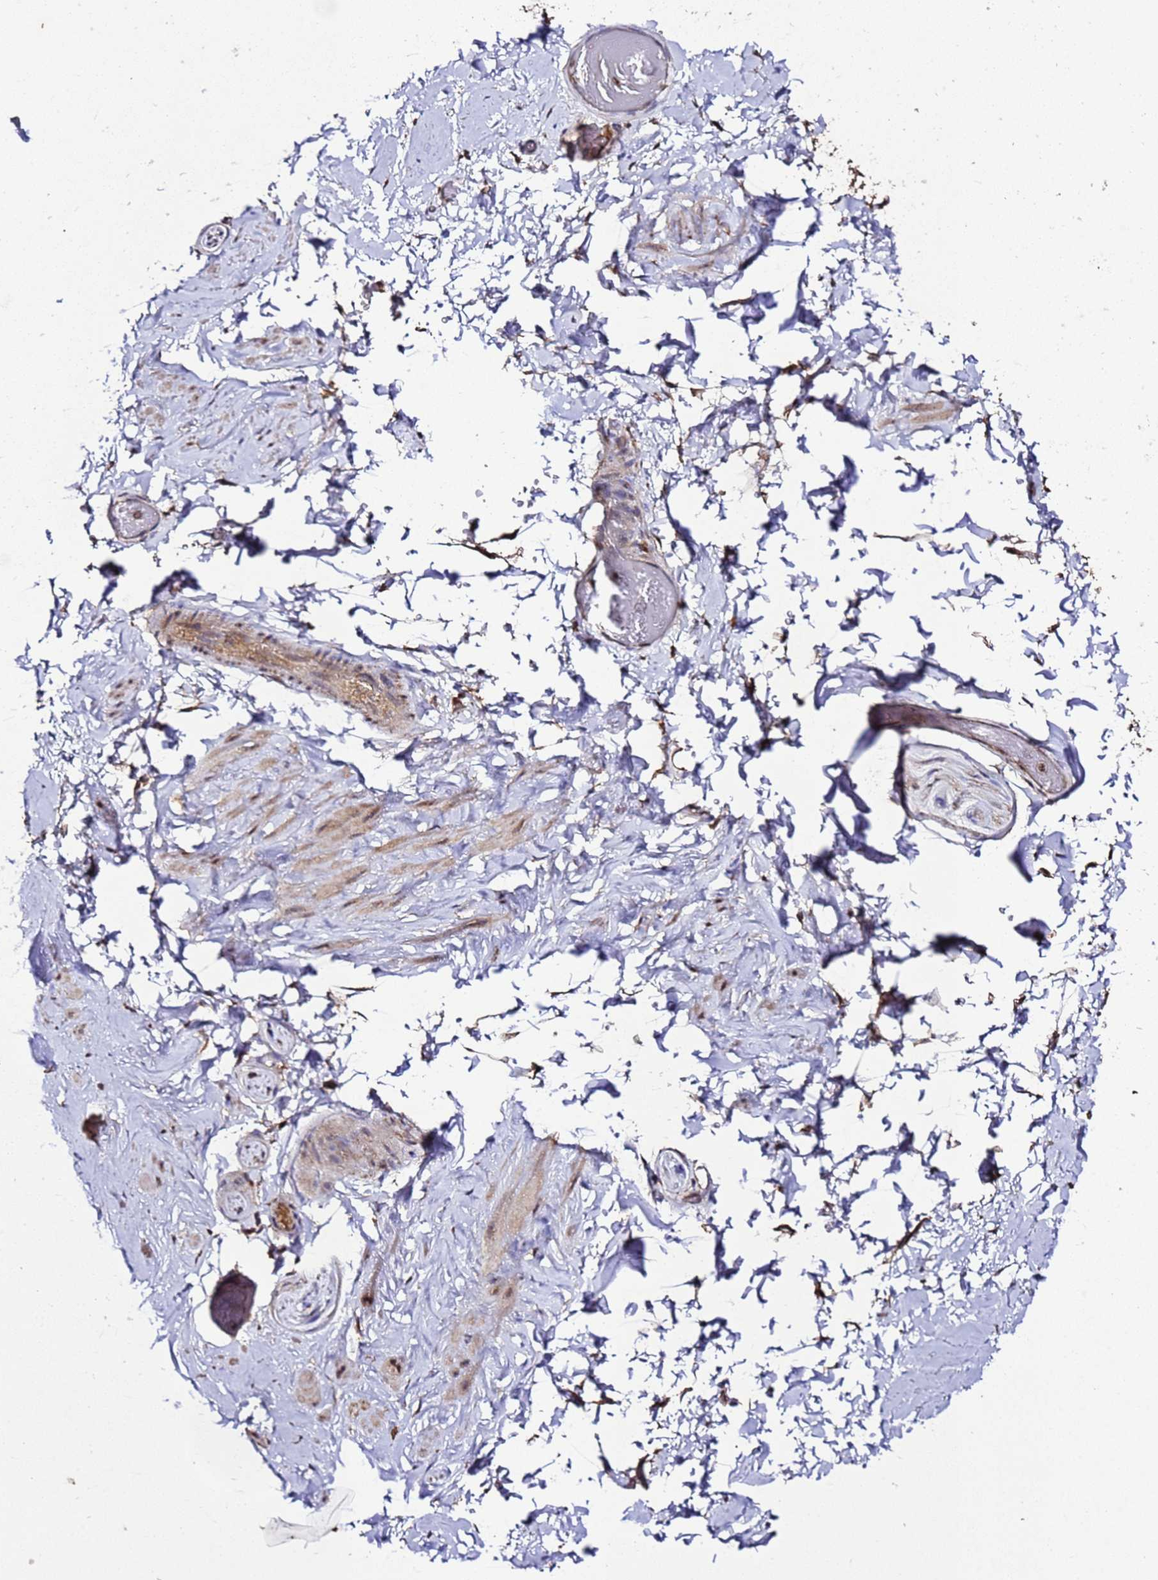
{"staining": {"intensity": "moderate", "quantity": "<25%", "location": "cytoplasmic/membranous"}, "tissue": "adipose tissue", "cell_type": "Adipocytes", "image_type": "normal", "snomed": [{"axis": "morphology", "description": "Normal tissue, NOS"}, {"axis": "topography", "description": "Soft tissue"}, {"axis": "topography", "description": "Vascular tissue"}], "caption": "Immunohistochemistry (IHC) of benign human adipose tissue displays low levels of moderate cytoplasmic/membranous staining in approximately <25% of adipocytes. The staining was performed using DAB, with brown indicating positive protein expression. Nuclei are stained blue with hematoxylin.", "gene": "HSPBAP1", "patient": {"sex": "male", "age": 41}}